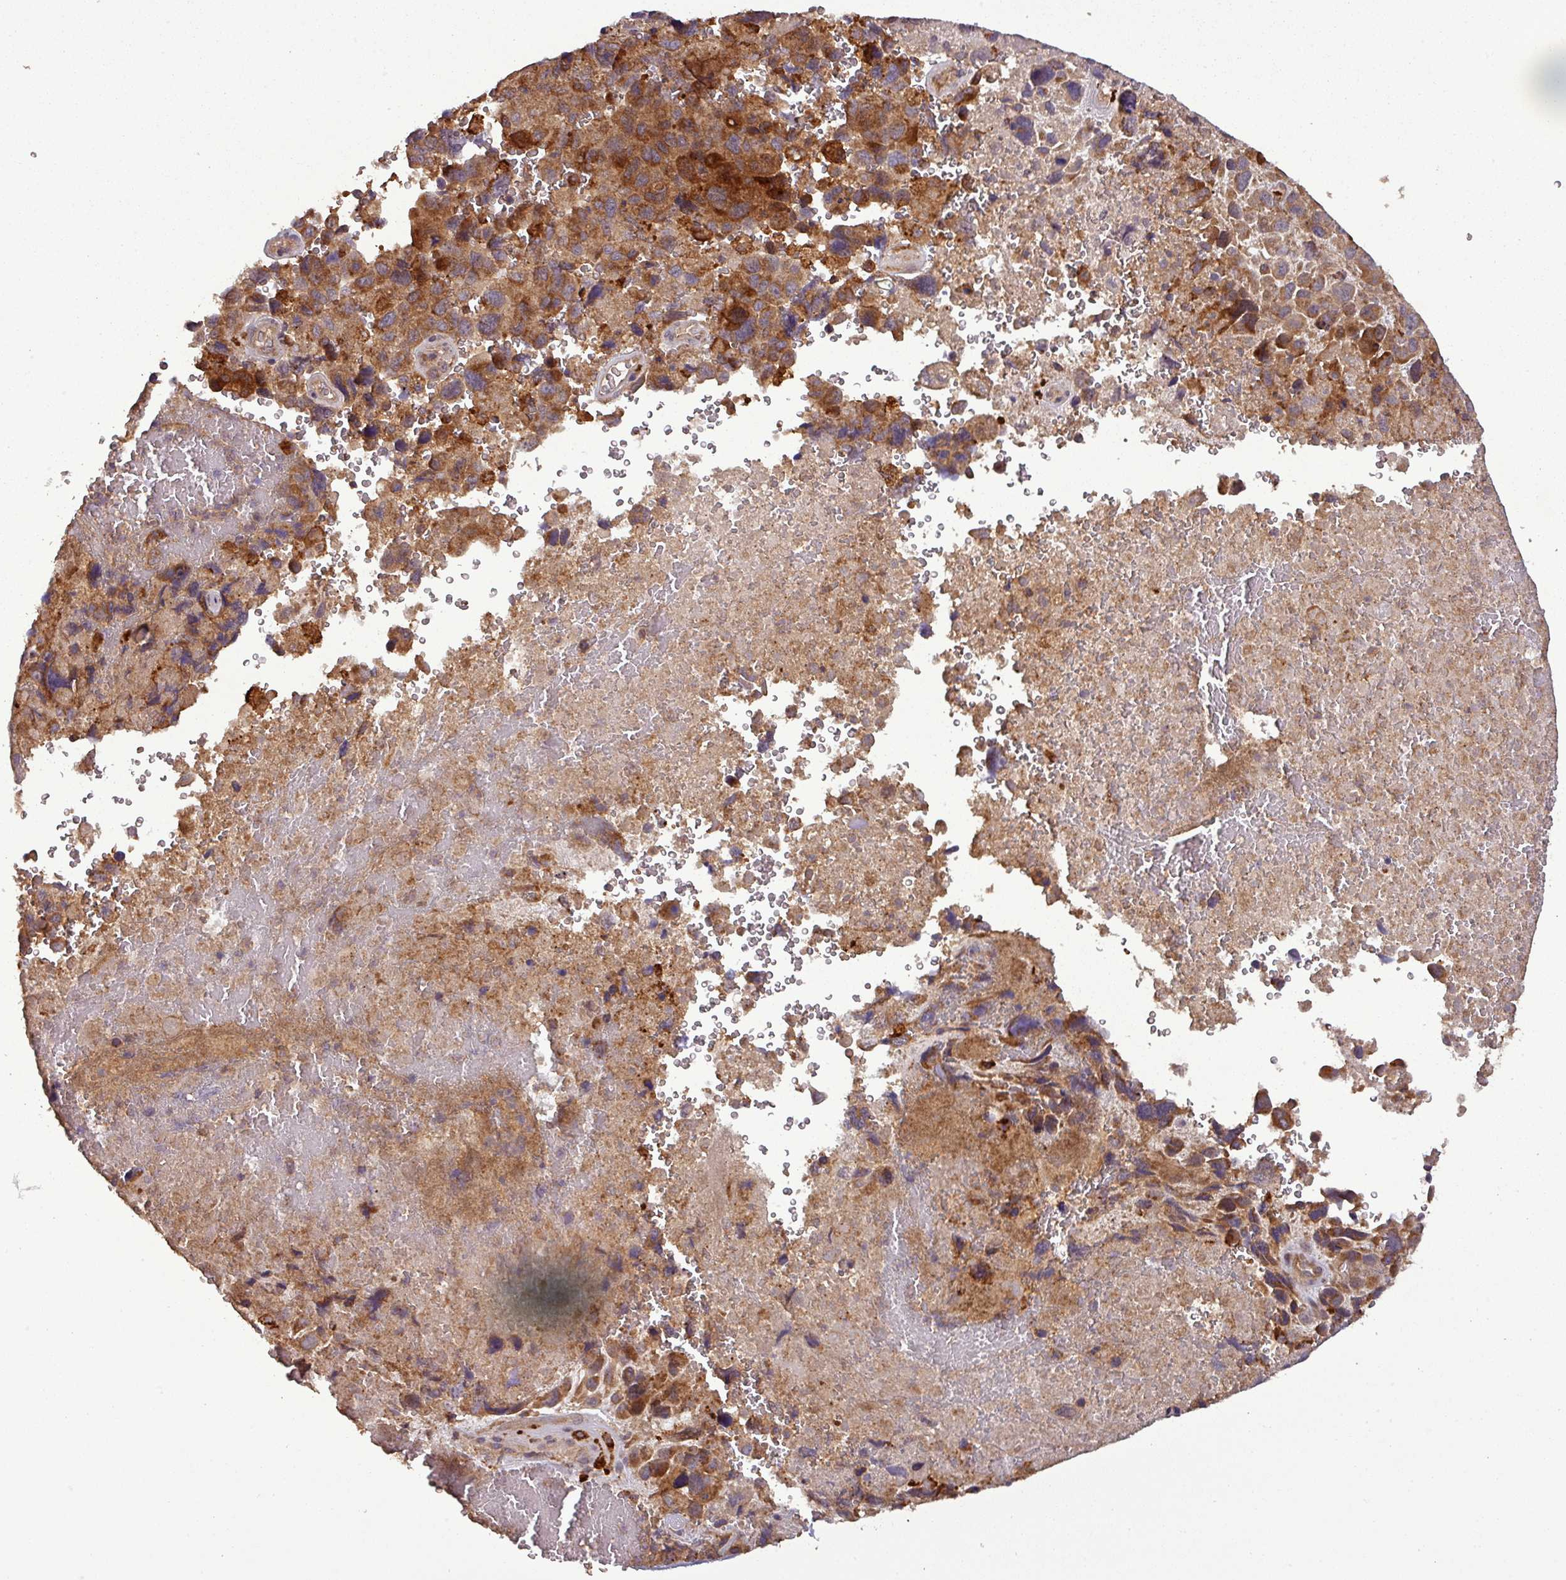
{"staining": {"intensity": "moderate", "quantity": ">75%", "location": "cytoplasmic/membranous"}, "tissue": "melanoma", "cell_type": "Tumor cells", "image_type": "cancer", "snomed": [{"axis": "morphology", "description": "Malignant melanoma, Metastatic site"}, {"axis": "topography", "description": "Brain"}], "caption": "Moderate cytoplasmic/membranous protein staining is identified in approximately >75% of tumor cells in melanoma. The staining was performed using DAB to visualize the protein expression in brown, while the nuclei were stained in blue with hematoxylin (Magnification: 20x).", "gene": "NT5C3A", "patient": {"sex": "female", "age": 53}}